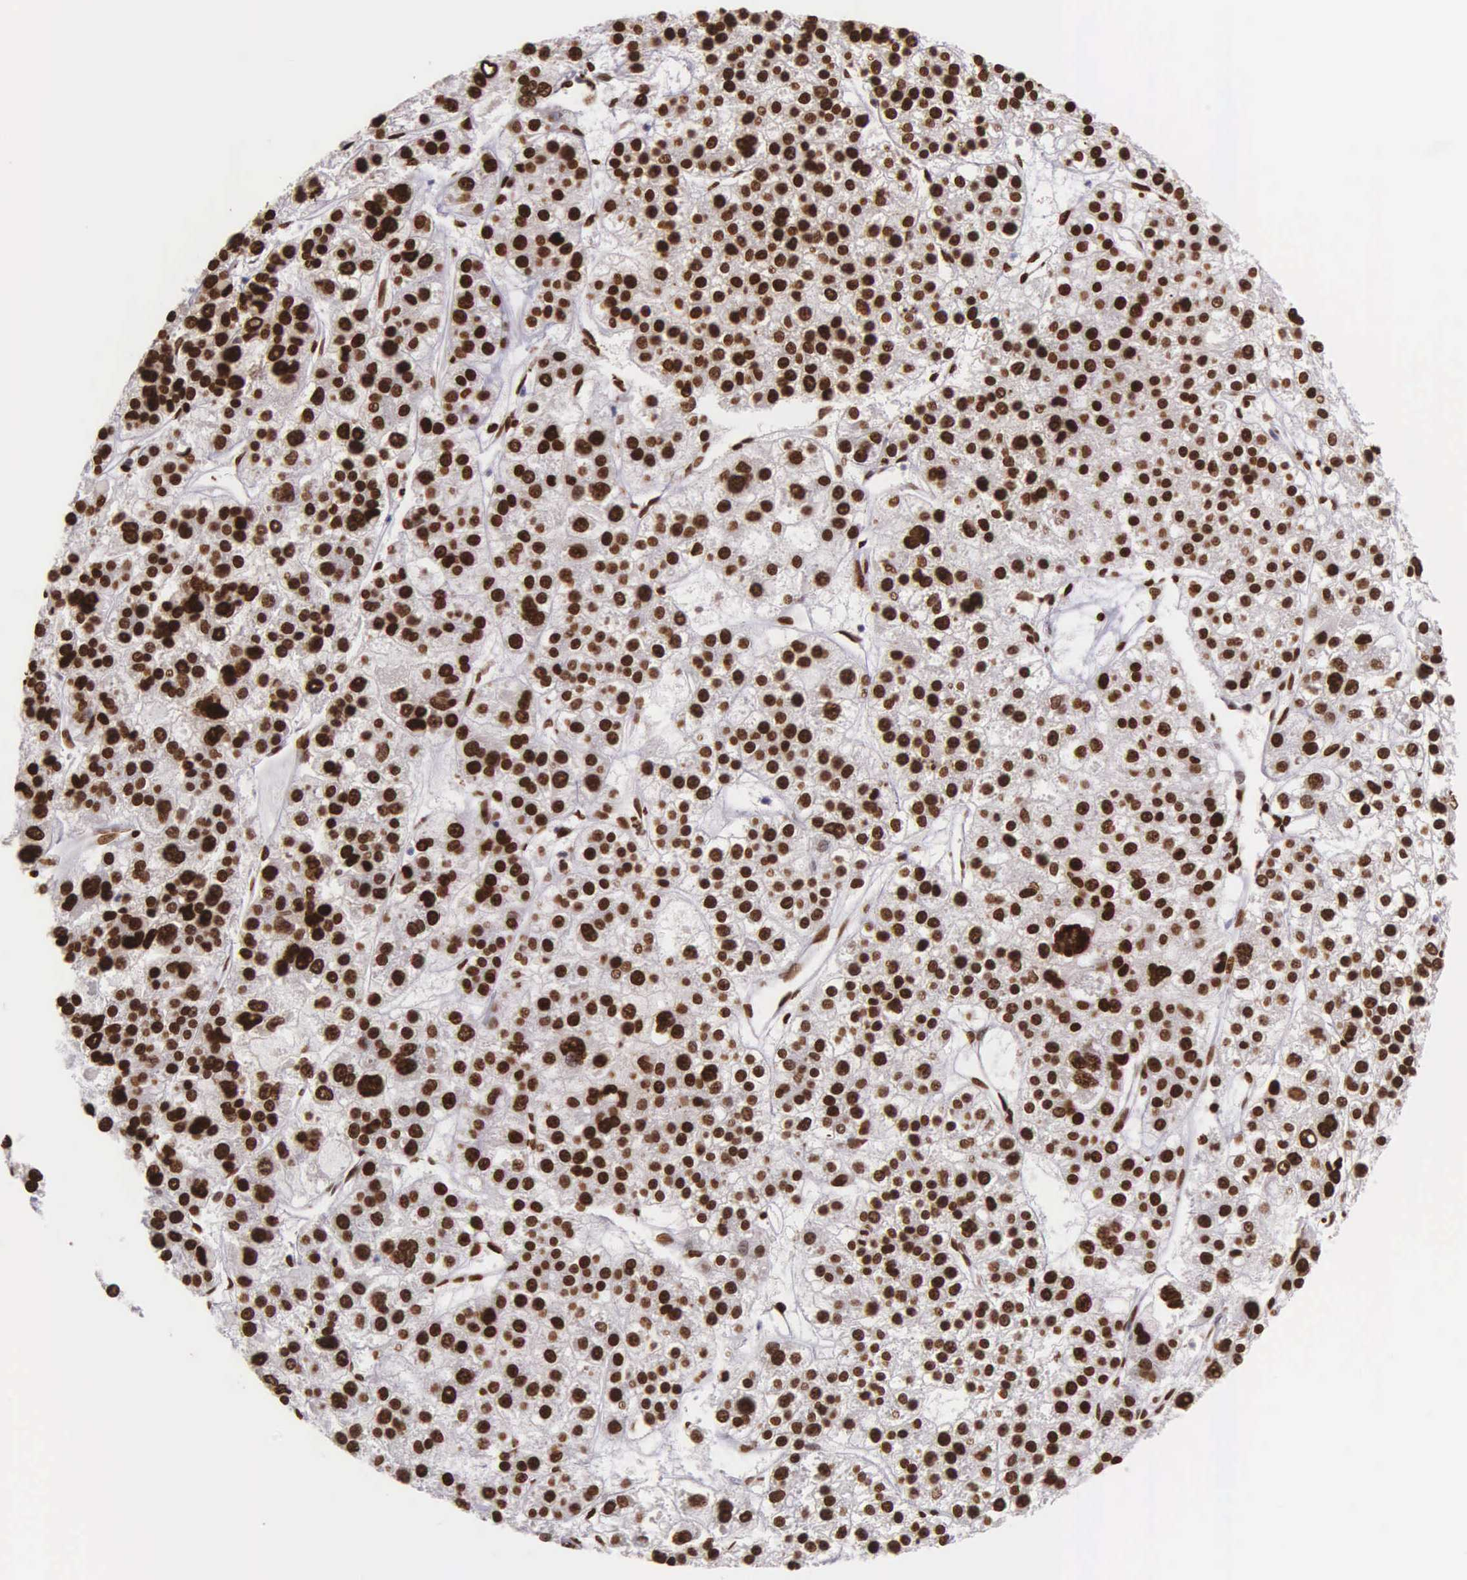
{"staining": {"intensity": "strong", "quantity": ">75%", "location": "nuclear"}, "tissue": "liver cancer", "cell_type": "Tumor cells", "image_type": "cancer", "snomed": [{"axis": "morphology", "description": "Carcinoma, Hepatocellular, NOS"}, {"axis": "topography", "description": "Liver"}], "caption": "The histopathology image exhibits staining of liver cancer, revealing strong nuclear protein expression (brown color) within tumor cells.", "gene": "H1-0", "patient": {"sex": "female", "age": 85}}